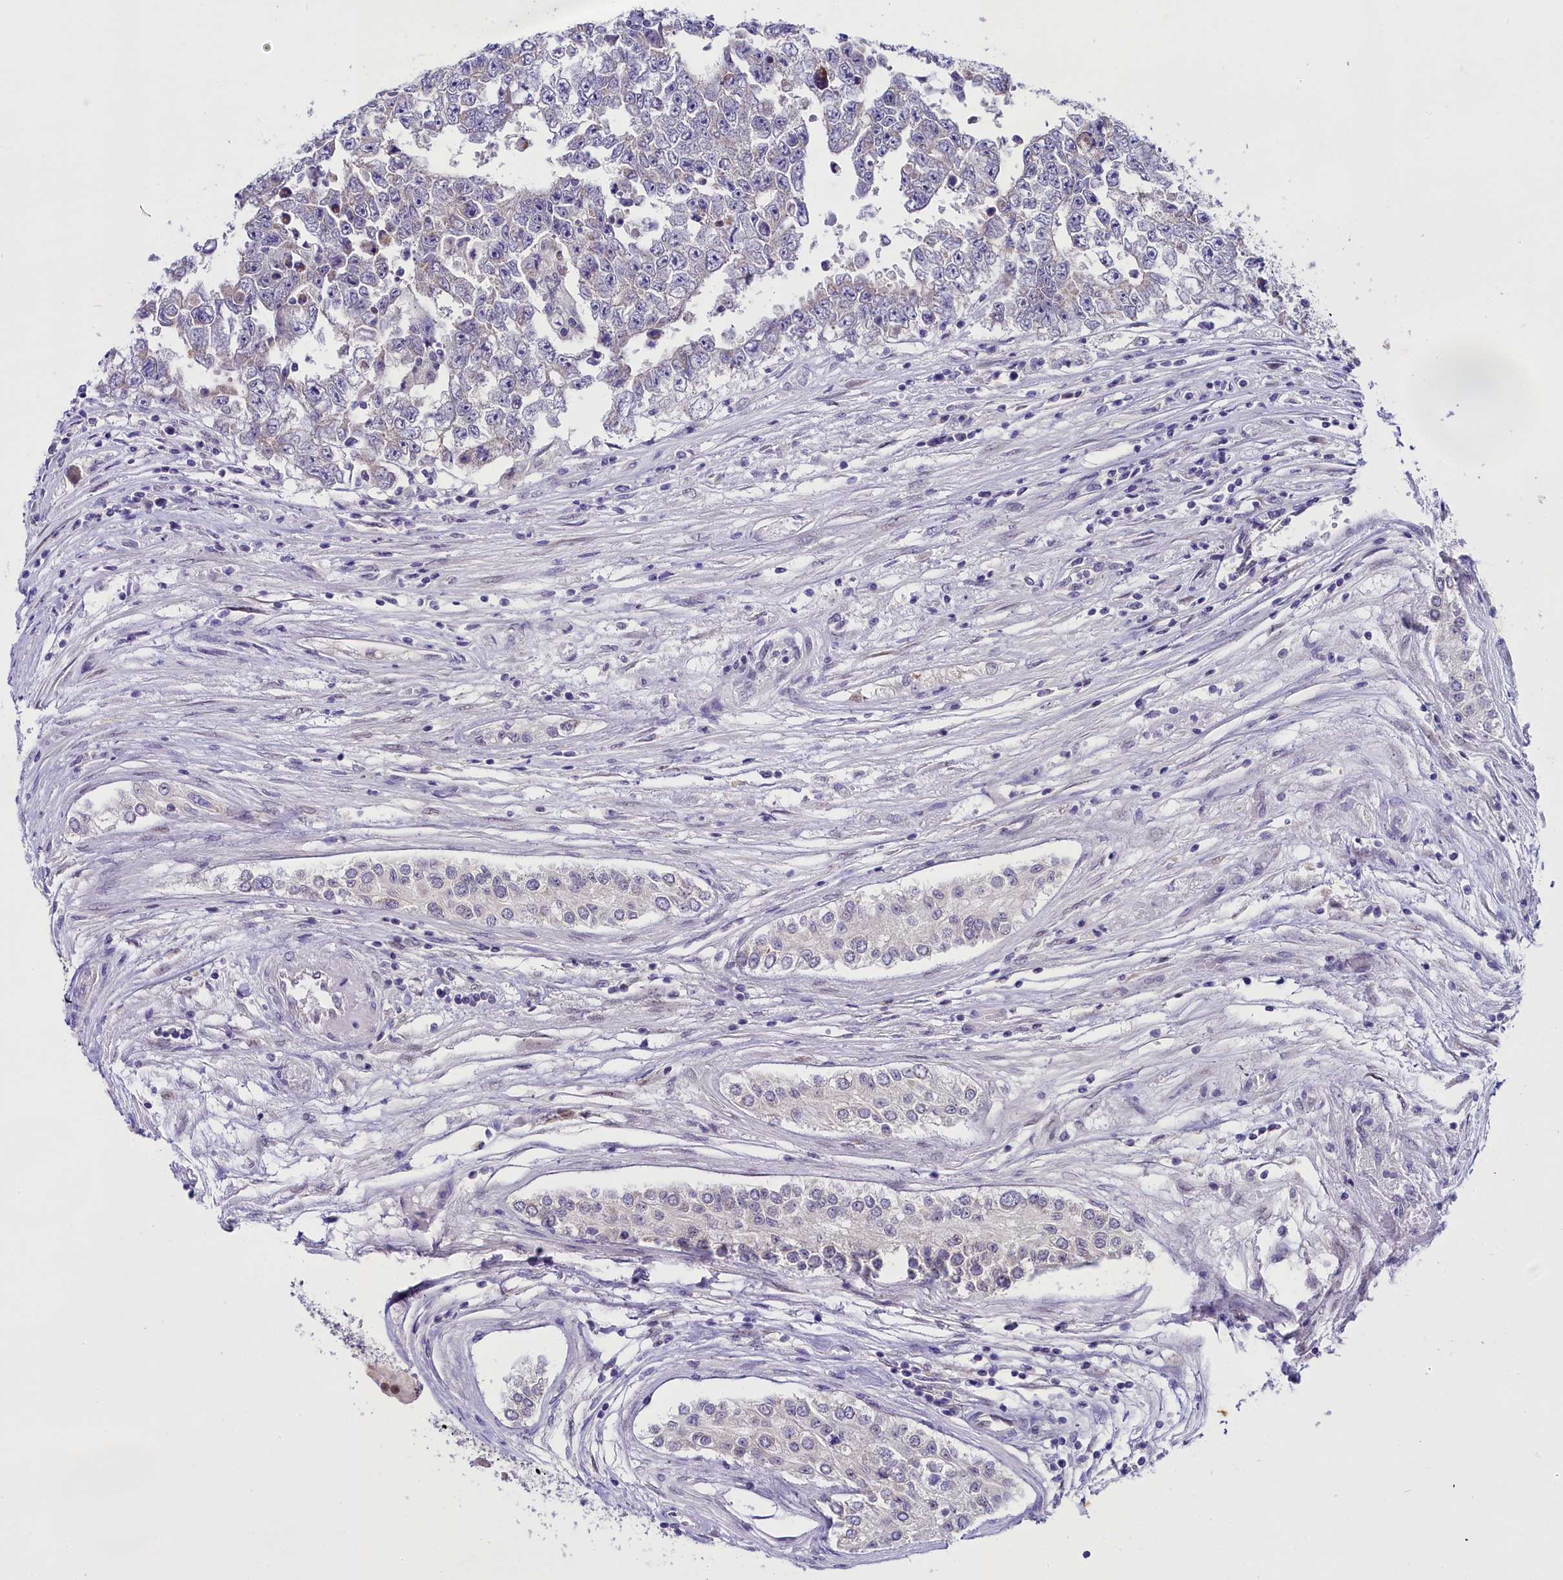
{"staining": {"intensity": "negative", "quantity": "none", "location": "none"}, "tissue": "testis cancer", "cell_type": "Tumor cells", "image_type": "cancer", "snomed": [{"axis": "morphology", "description": "Carcinoma, Embryonal, NOS"}, {"axis": "topography", "description": "Testis"}], "caption": "The photomicrograph displays no staining of tumor cells in embryonal carcinoma (testis).", "gene": "OSGEP", "patient": {"sex": "male", "age": 25}}